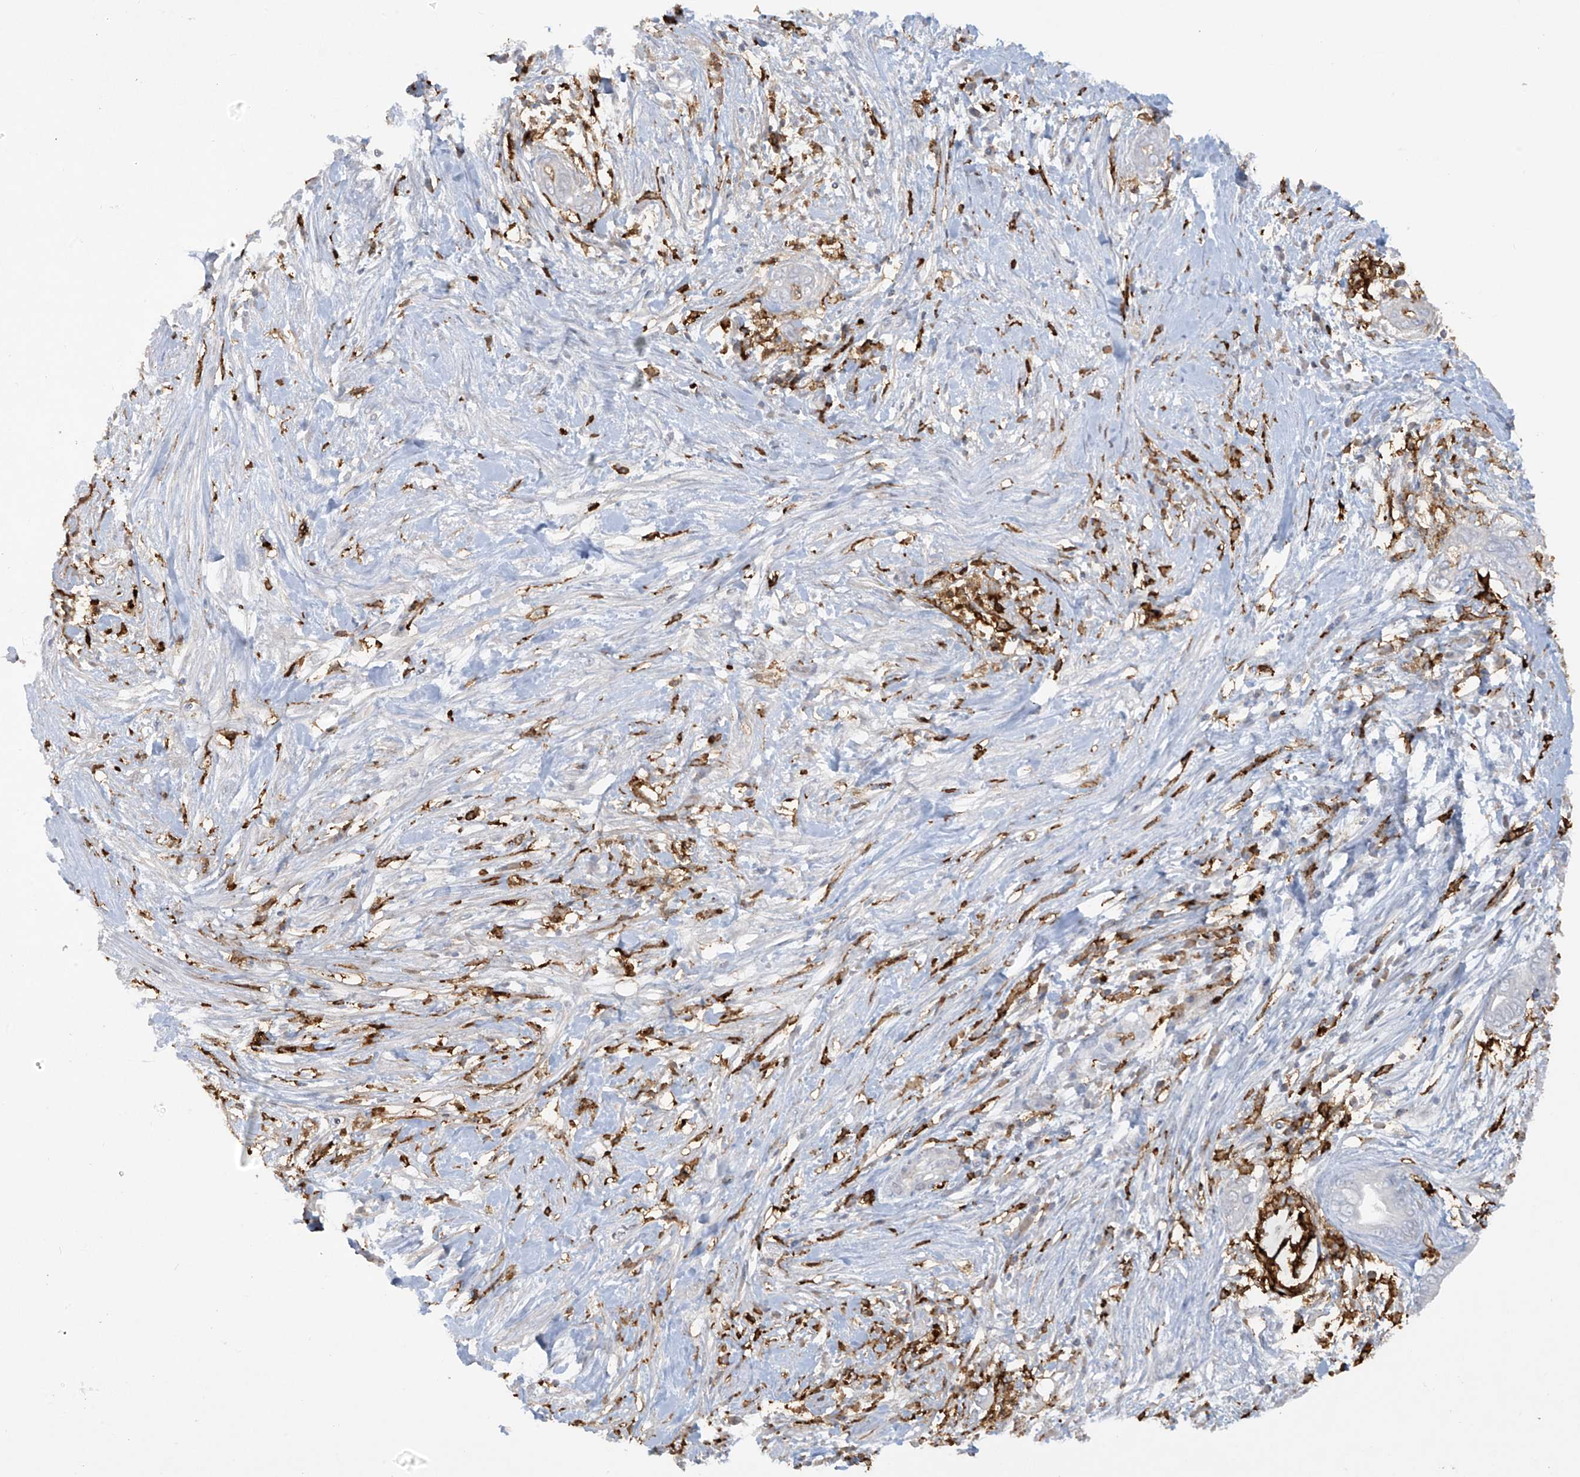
{"staining": {"intensity": "negative", "quantity": "none", "location": "none"}, "tissue": "pancreatic cancer", "cell_type": "Tumor cells", "image_type": "cancer", "snomed": [{"axis": "morphology", "description": "Adenocarcinoma, NOS"}, {"axis": "topography", "description": "Pancreas"}], "caption": "A high-resolution photomicrograph shows immunohistochemistry staining of pancreatic cancer (adenocarcinoma), which displays no significant expression in tumor cells.", "gene": "FCGR3A", "patient": {"sex": "male", "age": 75}}